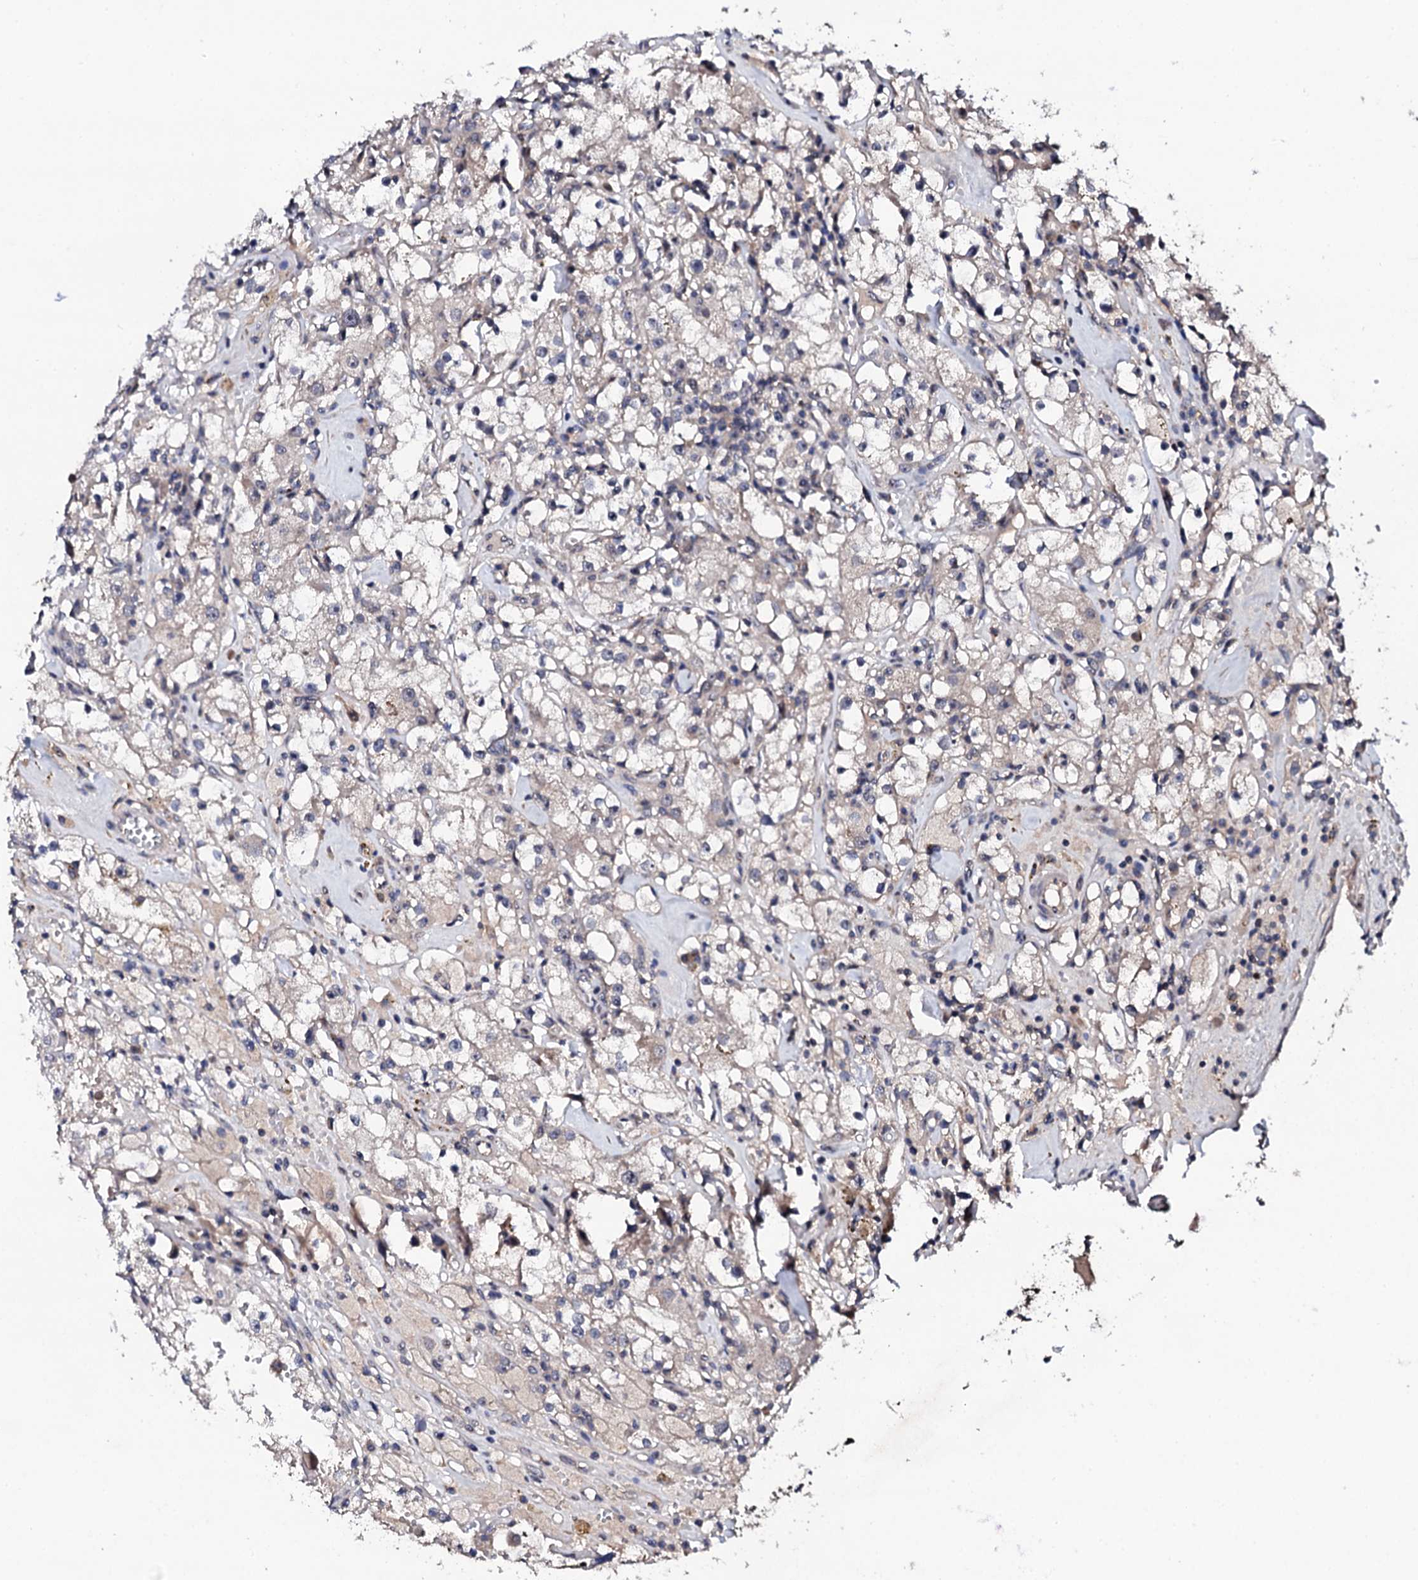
{"staining": {"intensity": "weak", "quantity": "<25%", "location": "cytoplasmic/membranous"}, "tissue": "renal cancer", "cell_type": "Tumor cells", "image_type": "cancer", "snomed": [{"axis": "morphology", "description": "Adenocarcinoma, NOS"}, {"axis": "topography", "description": "Kidney"}], "caption": "The micrograph exhibits no significant staining in tumor cells of adenocarcinoma (renal).", "gene": "IP6K1", "patient": {"sex": "male", "age": 56}}